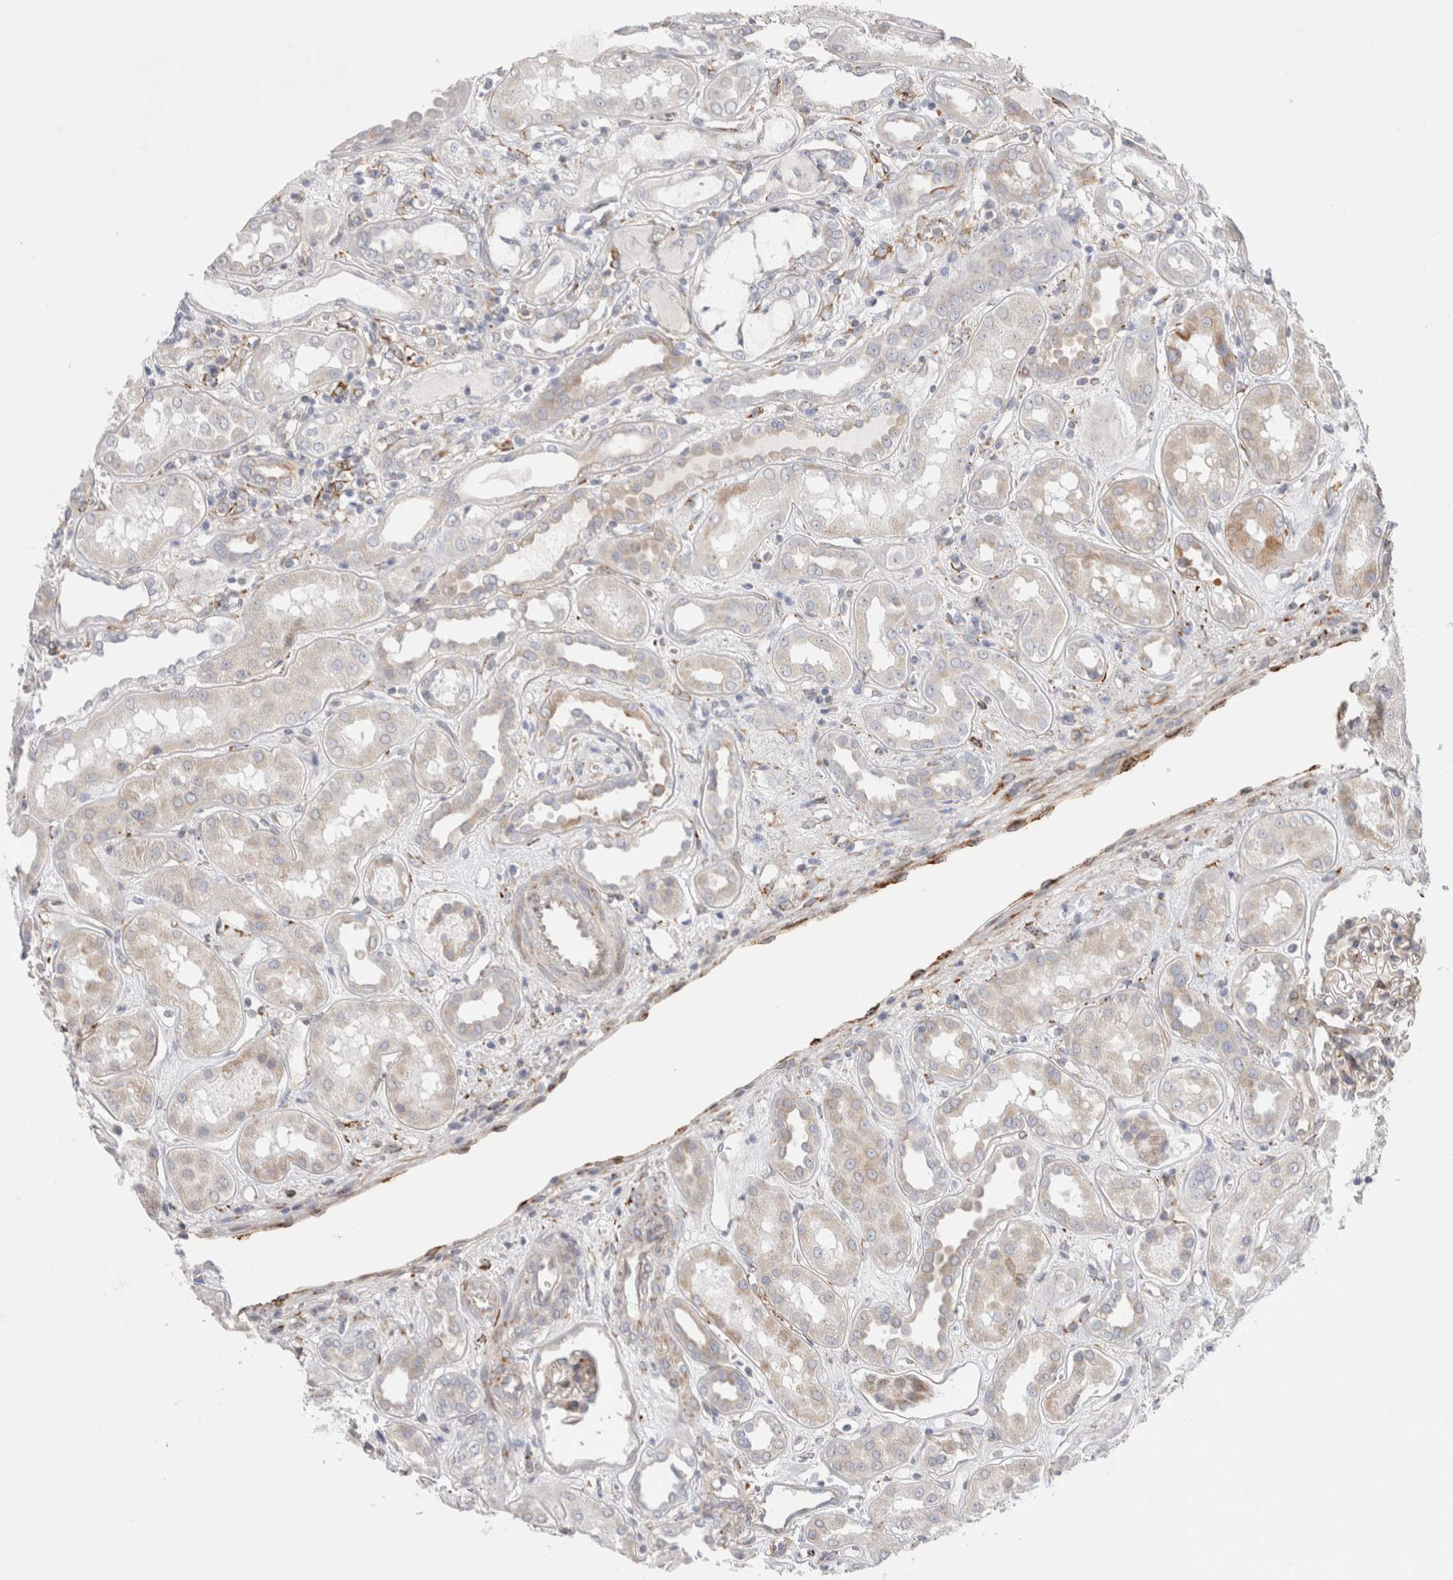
{"staining": {"intensity": "weak", "quantity": ">75%", "location": "cytoplasmic/membranous"}, "tissue": "kidney", "cell_type": "Cells in glomeruli", "image_type": "normal", "snomed": [{"axis": "morphology", "description": "Normal tissue, NOS"}, {"axis": "topography", "description": "Kidney"}], "caption": "Protein analysis of unremarkable kidney reveals weak cytoplasmic/membranous staining in approximately >75% of cells in glomeruli.", "gene": "CNPY4", "patient": {"sex": "male", "age": 59}}